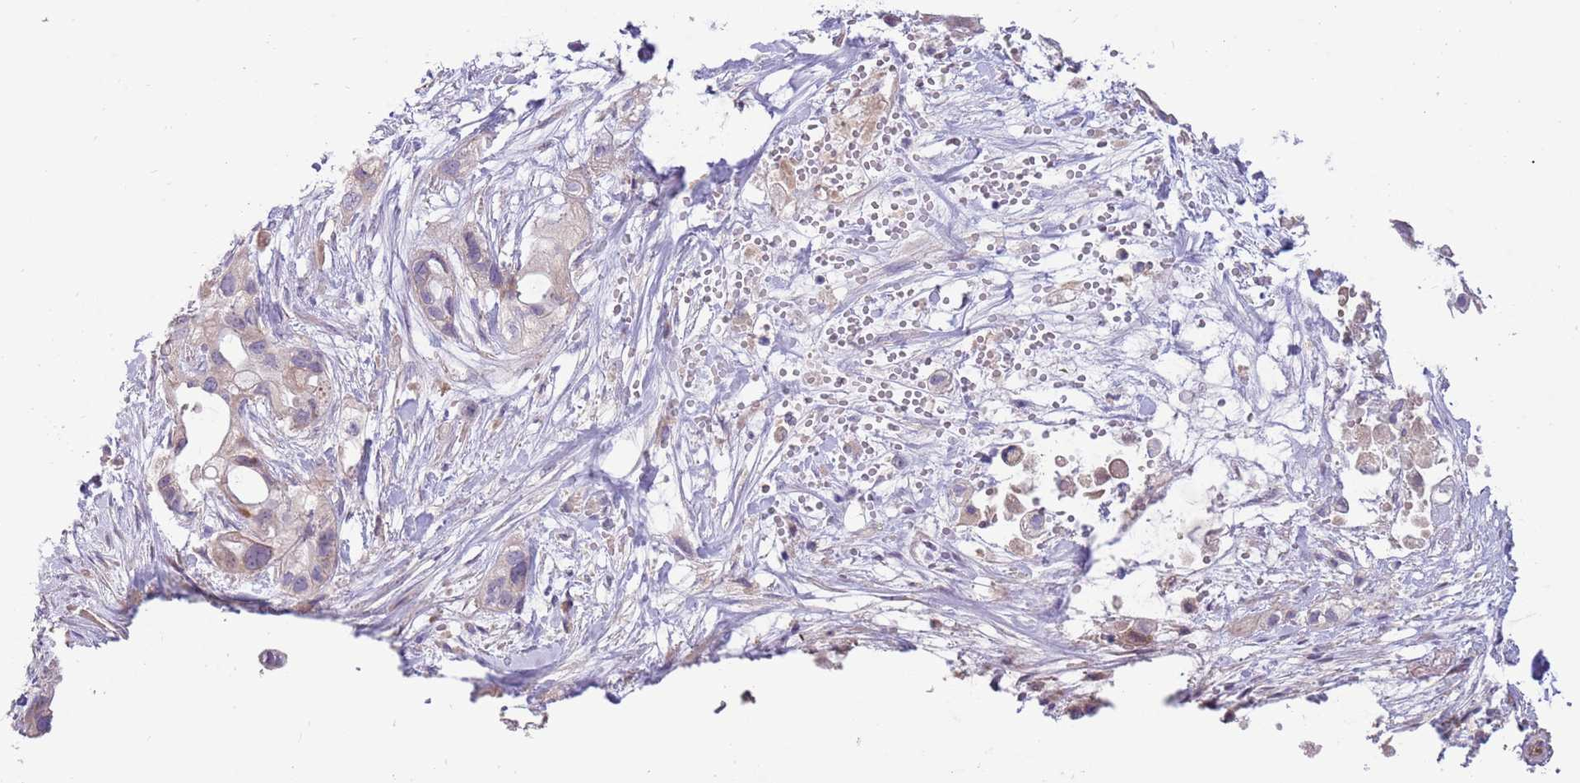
{"staining": {"intensity": "weak", "quantity": "25%-75%", "location": "cytoplasmic/membranous"}, "tissue": "pancreatic cancer", "cell_type": "Tumor cells", "image_type": "cancer", "snomed": [{"axis": "morphology", "description": "Adenocarcinoma, NOS"}, {"axis": "topography", "description": "Pancreas"}], "caption": "The micrograph displays immunohistochemical staining of pancreatic cancer. There is weak cytoplasmic/membranous staining is appreciated in approximately 25%-75% of tumor cells.", "gene": "CABYR", "patient": {"sex": "male", "age": 44}}